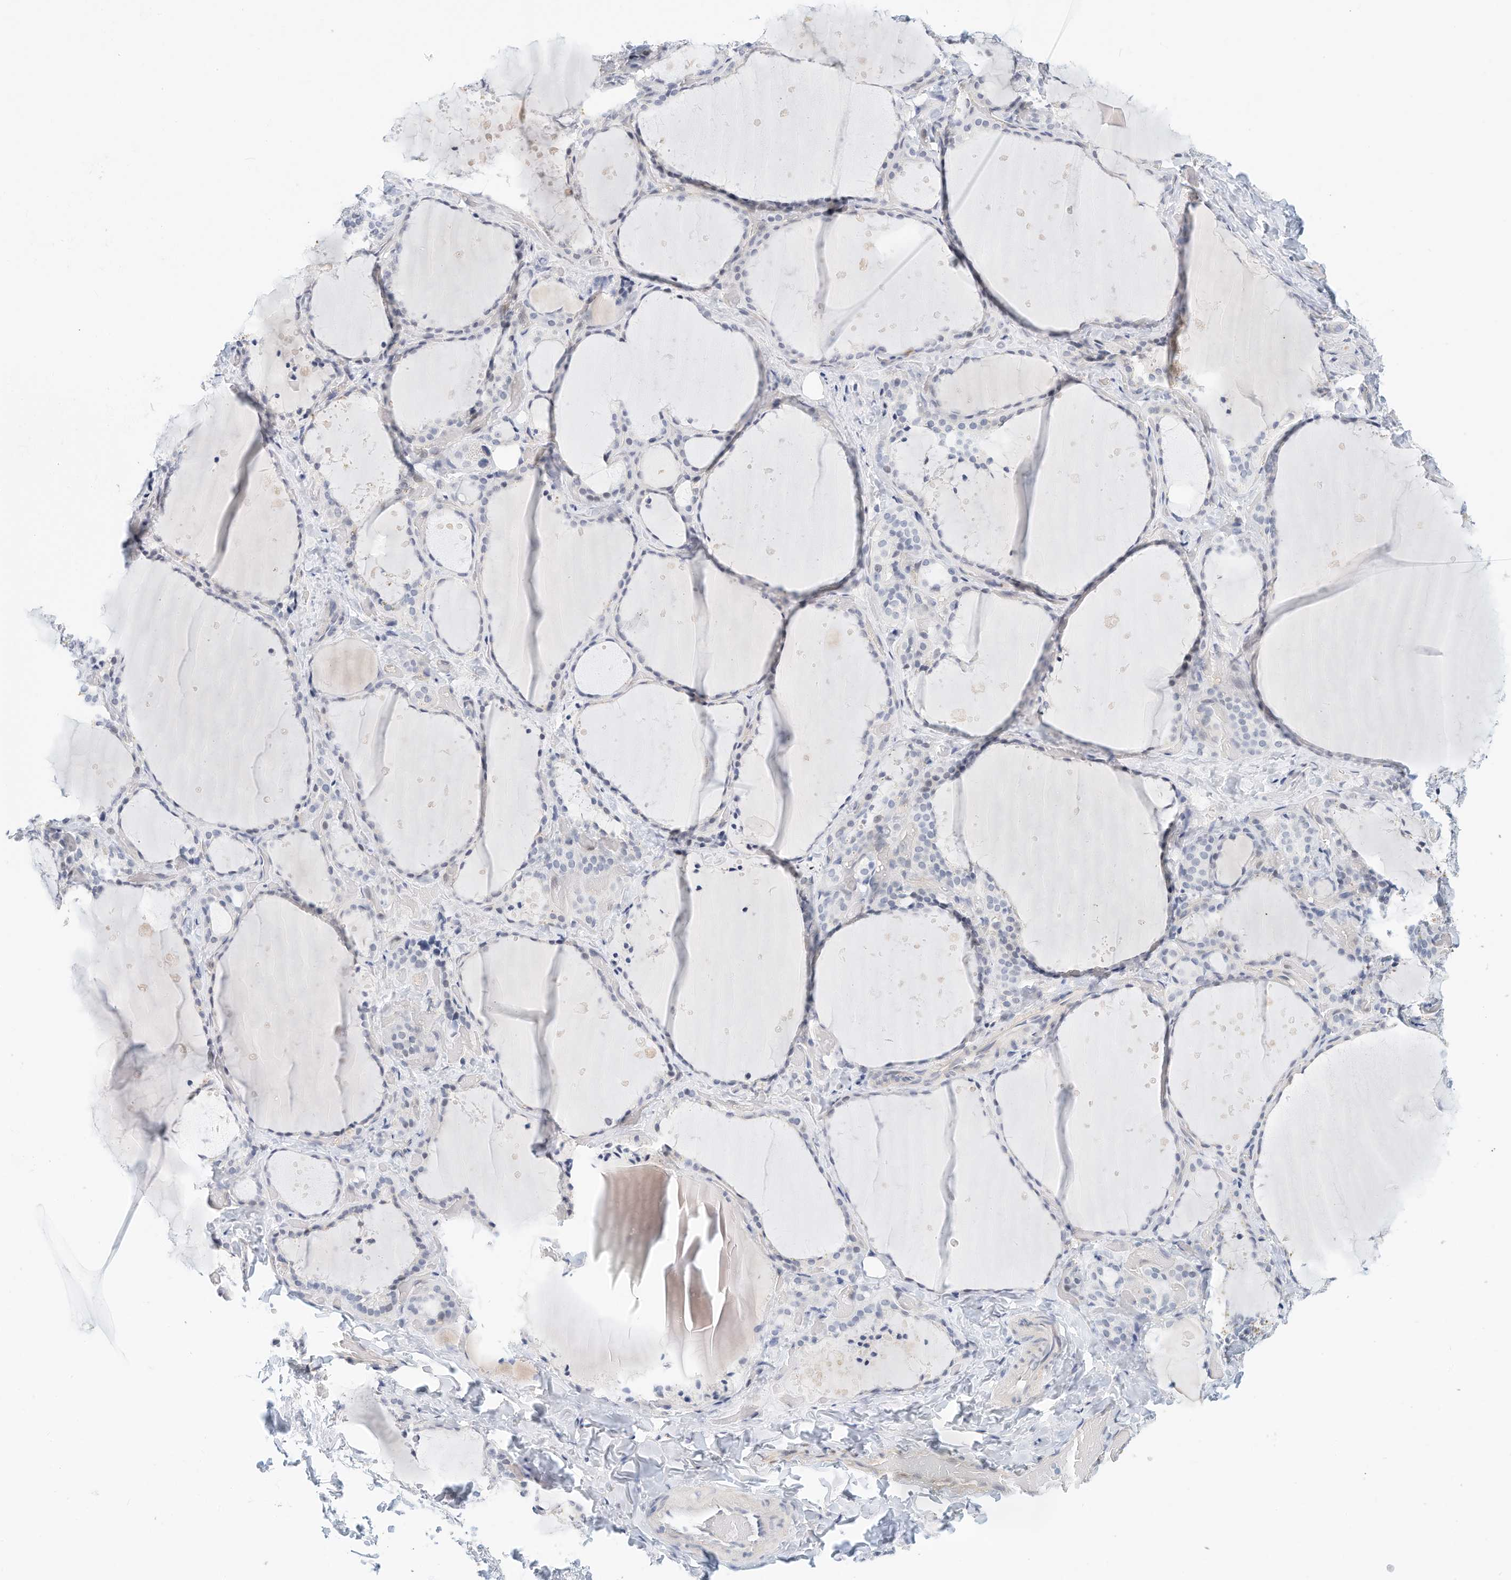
{"staining": {"intensity": "negative", "quantity": "none", "location": "none"}, "tissue": "thyroid gland", "cell_type": "Glandular cells", "image_type": "normal", "snomed": [{"axis": "morphology", "description": "Normal tissue, NOS"}, {"axis": "topography", "description": "Thyroid gland"}], "caption": "Immunohistochemistry (IHC) image of unremarkable thyroid gland: thyroid gland stained with DAB (3,3'-diaminobenzidine) shows no significant protein positivity in glandular cells. Nuclei are stained in blue.", "gene": "ARHGAP28", "patient": {"sex": "female", "age": 44}}